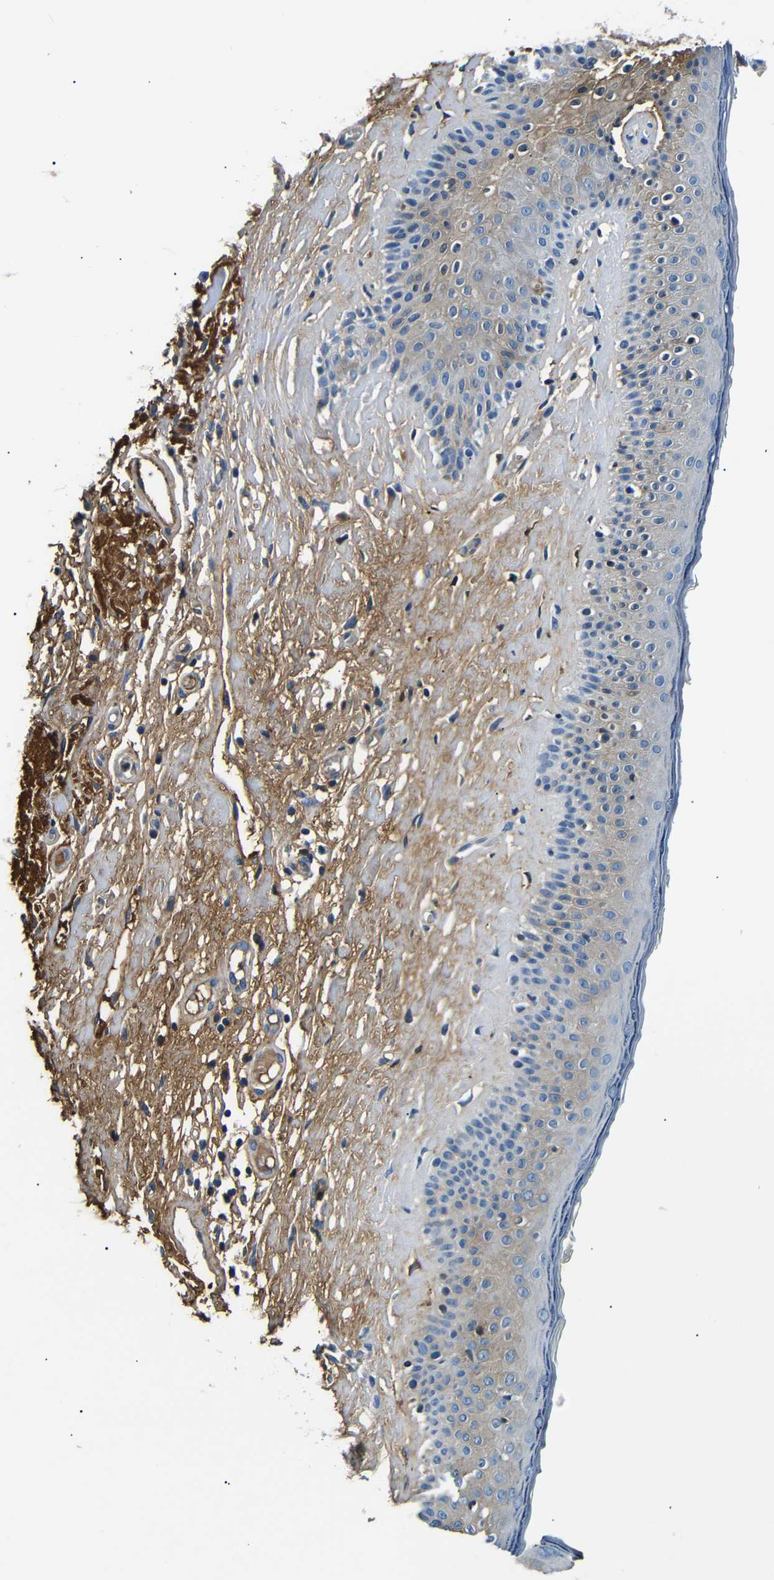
{"staining": {"intensity": "weak", "quantity": "<25%", "location": "cytoplasmic/membranous"}, "tissue": "skin cancer", "cell_type": "Tumor cells", "image_type": "cancer", "snomed": [{"axis": "morphology", "description": "Basal cell carcinoma"}, {"axis": "topography", "description": "Skin"}], "caption": "A histopathology image of human skin cancer is negative for staining in tumor cells. (IHC, brightfield microscopy, high magnification).", "gene": "LHCGR", "patient": {"sex": "female", "age": 84}}